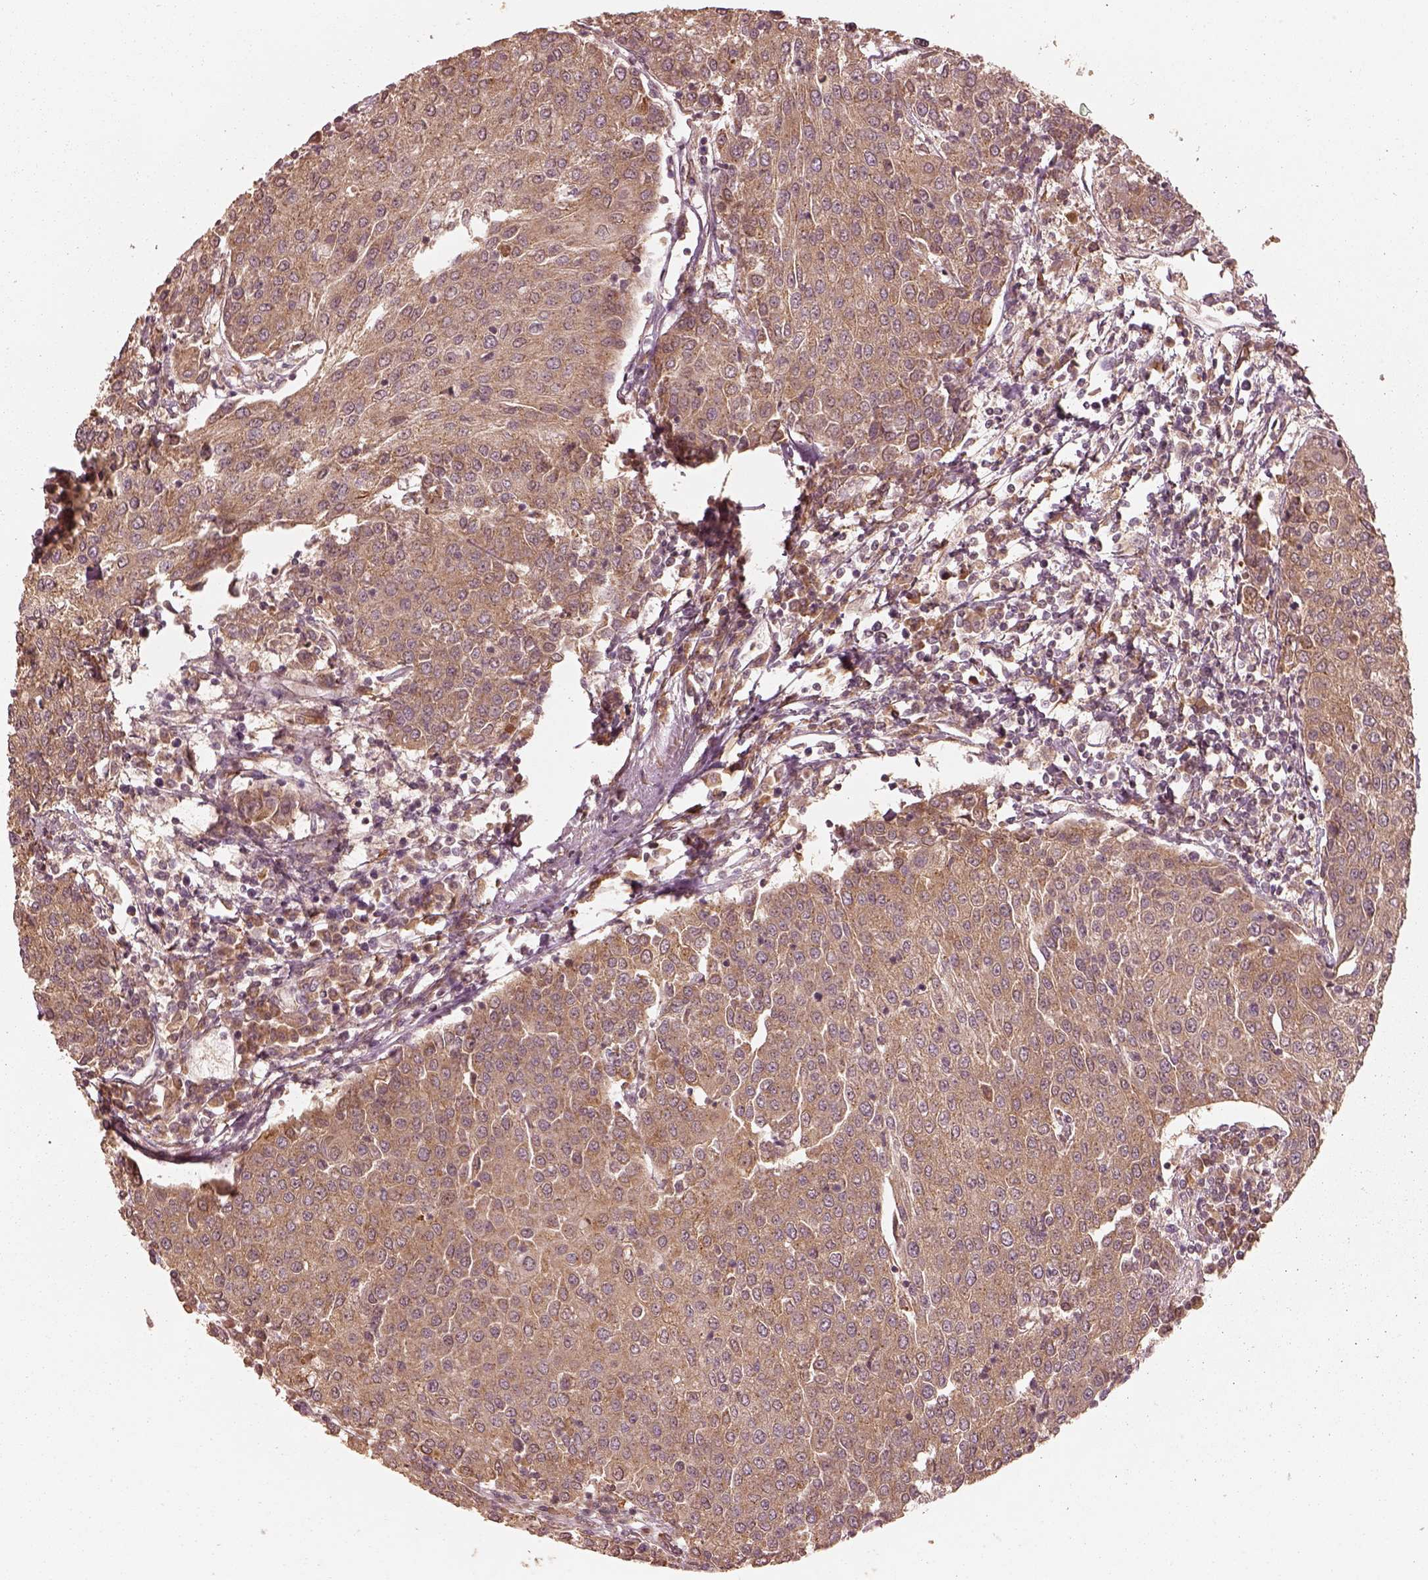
{"staining": {"intensity": "moderate", "quantity": ">75%", "location": "cytoplasmic/membranous"}, "tissue": "urothelial cancer", "cell_type": "Tumor cells", "image_type": "cancer", "snomed": [{"axis": "morphology", "description": "Urothelial carcinoma, High grade"}, {"axis": "topography", "description": "Urinary bladder"}], "caption": "About >75% of tumor cells in high-grade urothelial carcinoma show moderate cytoplasmic/membranous protein staining as visualized by brown immunohistochemical staining.", "gene": "DNAJC25", "patient": {"sex": "female", "age": 85}}